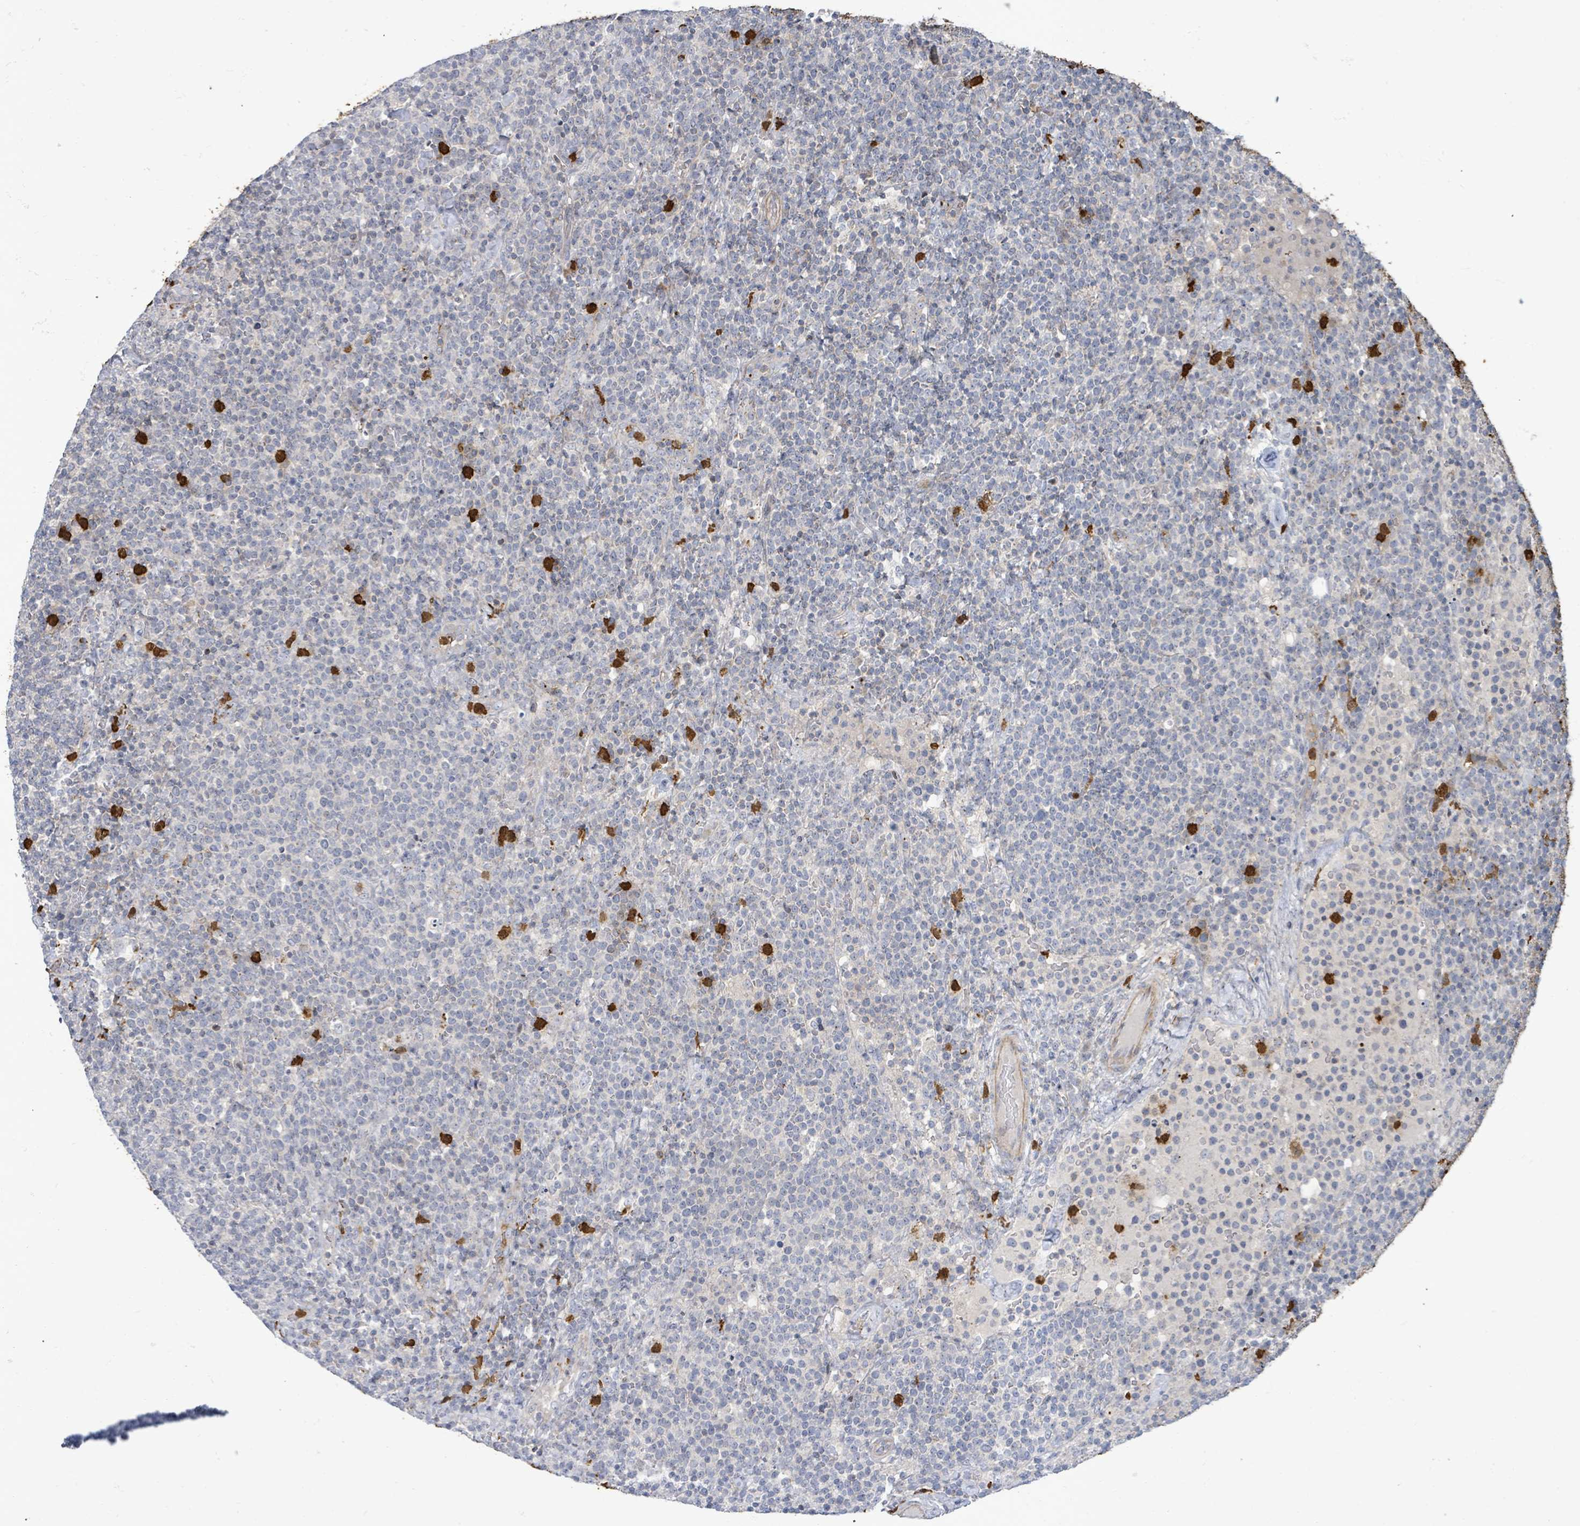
{"staining": {"intensity": "negative", "quantity": "none", "location": "none"}, "tissue": "lymphoma", "cell_type": "Tumor cells", "image_type": "cancer", "snomed": [{"axis": "morphology", "description": "Malignant lymphoma, non-Hodgkin's type, High grade"}, {"axis": "topography", "description": "Lymph node"}], "caption": "A high-resolution image shows IHC staining of lymphoma, which exhibits no significant positivity in tumor cells. (DAB immunohistochemistry with hematoxylin counter stain).", "gene": "FAM210A", "patient": {"sex": "male", "age": 61}}